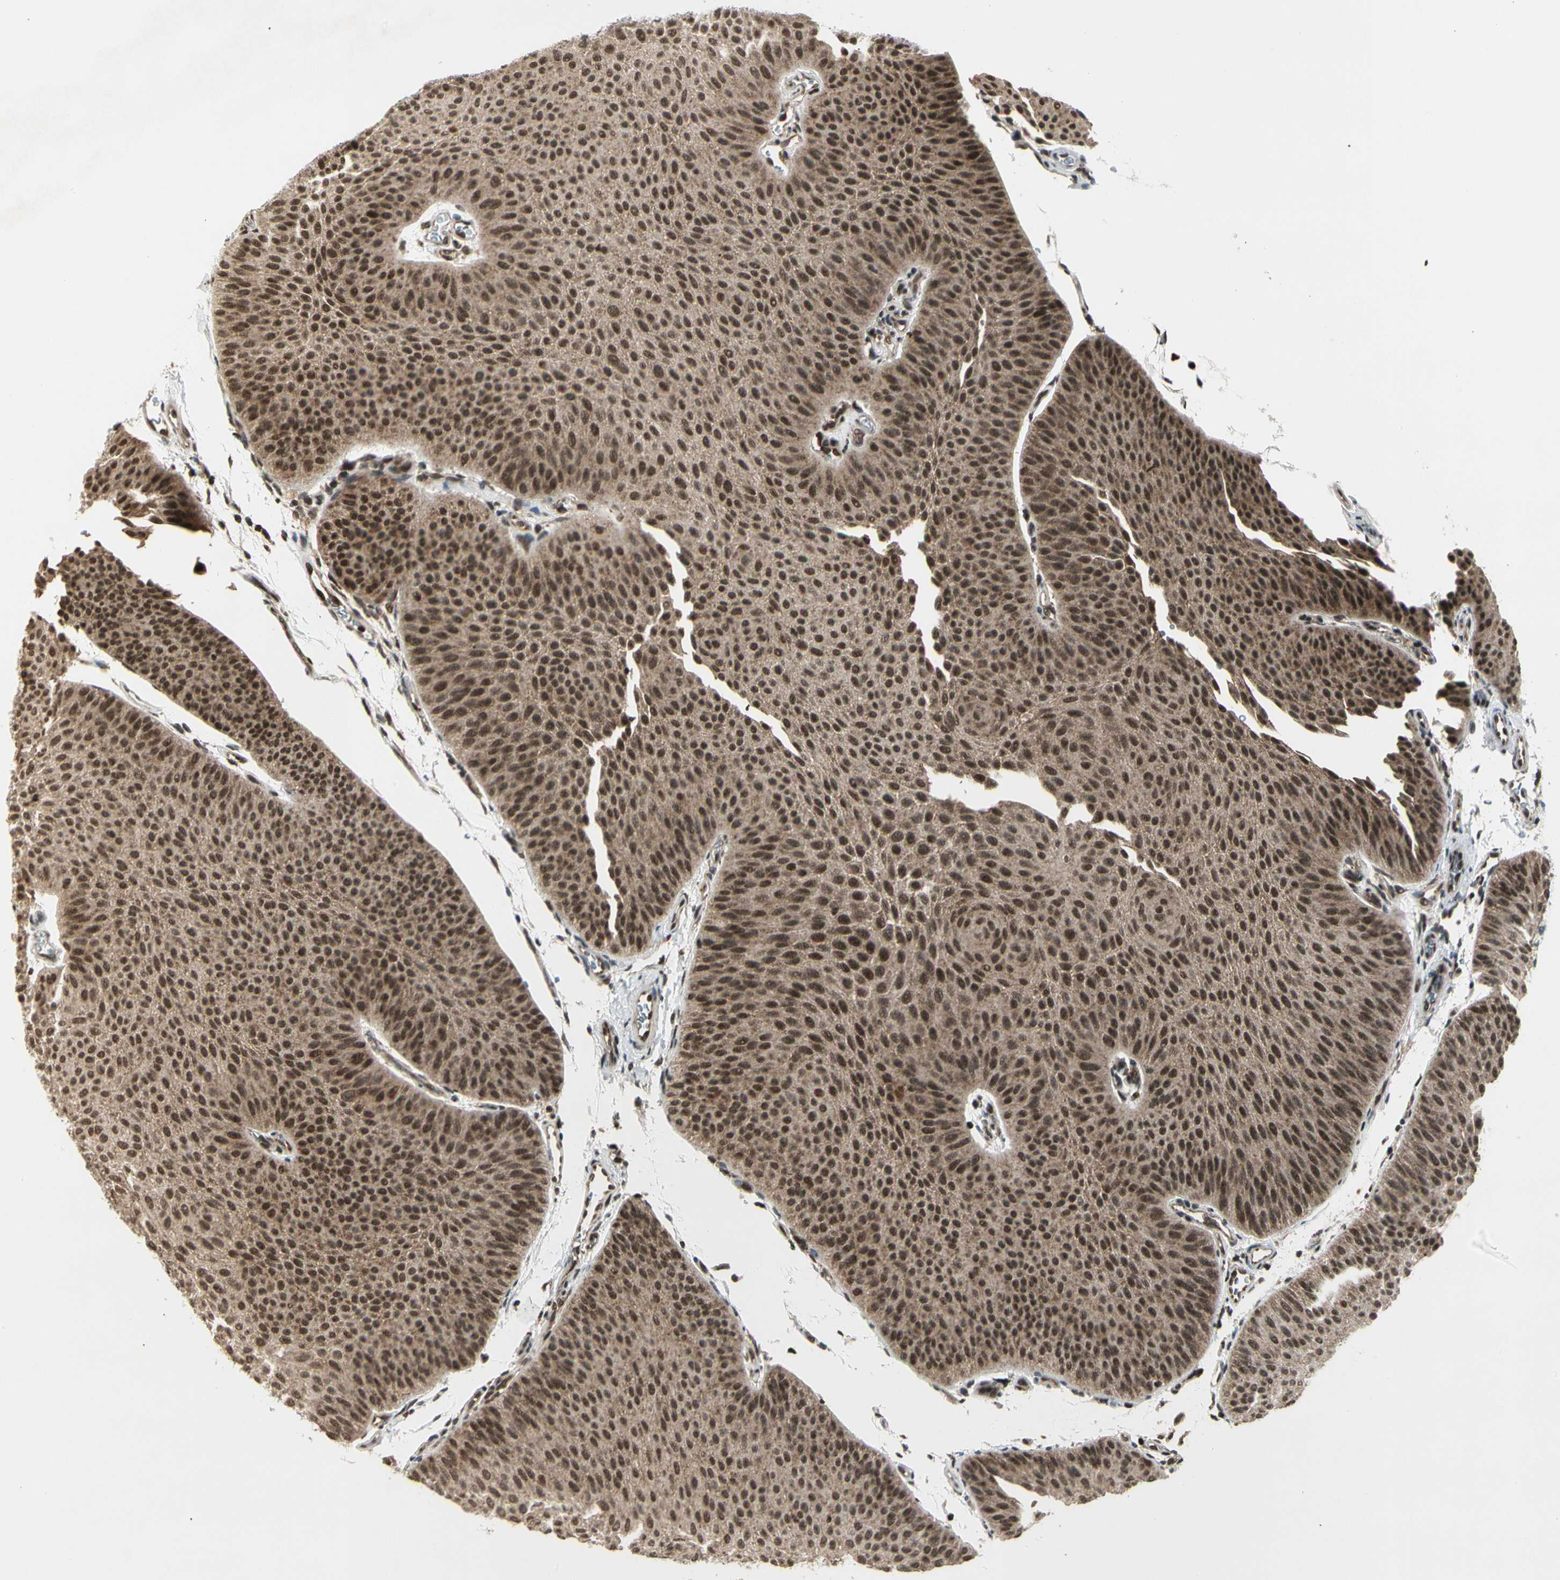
{"staining": {"intensity": "moderate", "quantity": ">75%", "location": "cytoplasmic/membranous,nuclear"}, "tissue": "urothelial cancer", "cell_type": "Tumor cells", "image_type": "cancer", "snomed": [{"axis": "morphology", "description": "Urothelial carcinoma, Low grade"}, {"axis": "topography", "description": "Urinary bladder"}], "caption": "Immunohistochemistry (IHC) micrograph of low-grade urothelial carcinoma stained for a protein (brown), which shows medium levels of moderate cytoplasmic/membranous and nuclear expression in about >75% of tumor cells.", "gene": "SMN2", "patient": {"sex": "female", "age": 60}}